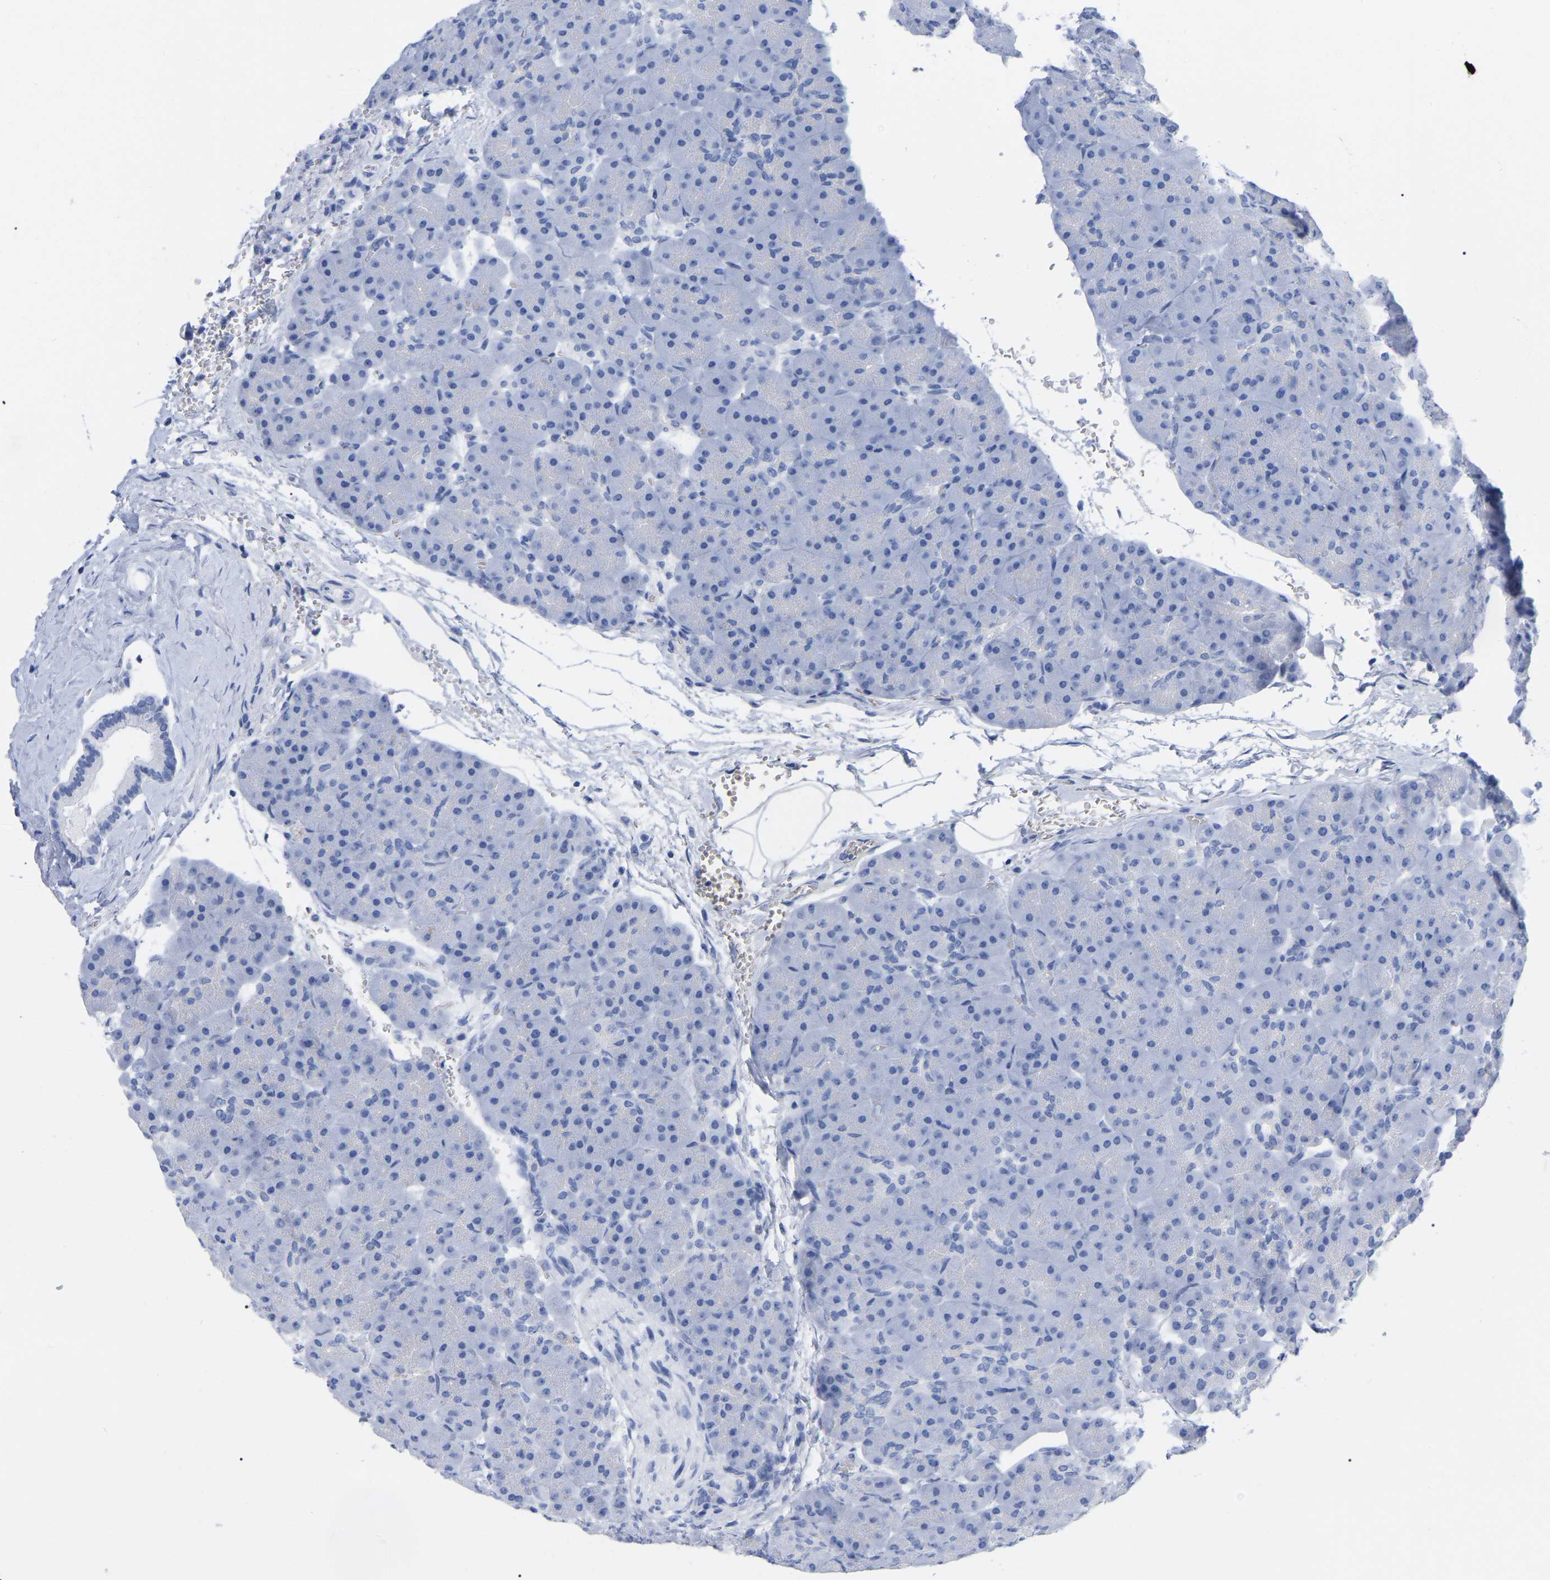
{"staining": {"intensity": "negative", "quantity": "none", "location": "none"}, "tissue": "pancreas", "cell_type": "Exocrine glandular cells", "image_type": "normal", "snomed": [{"axis": "morphology", "description": "Normal tissue, NOS"}, {"axis": "topography", "description": "Pancreas"}], "caption": "Human pancreas stained for a protein using immunohistochemistry reveals no positivity in exocrine glandular cells.", "gene": "HAPLN1", "patient": {"sex": "male", "age": 66}}